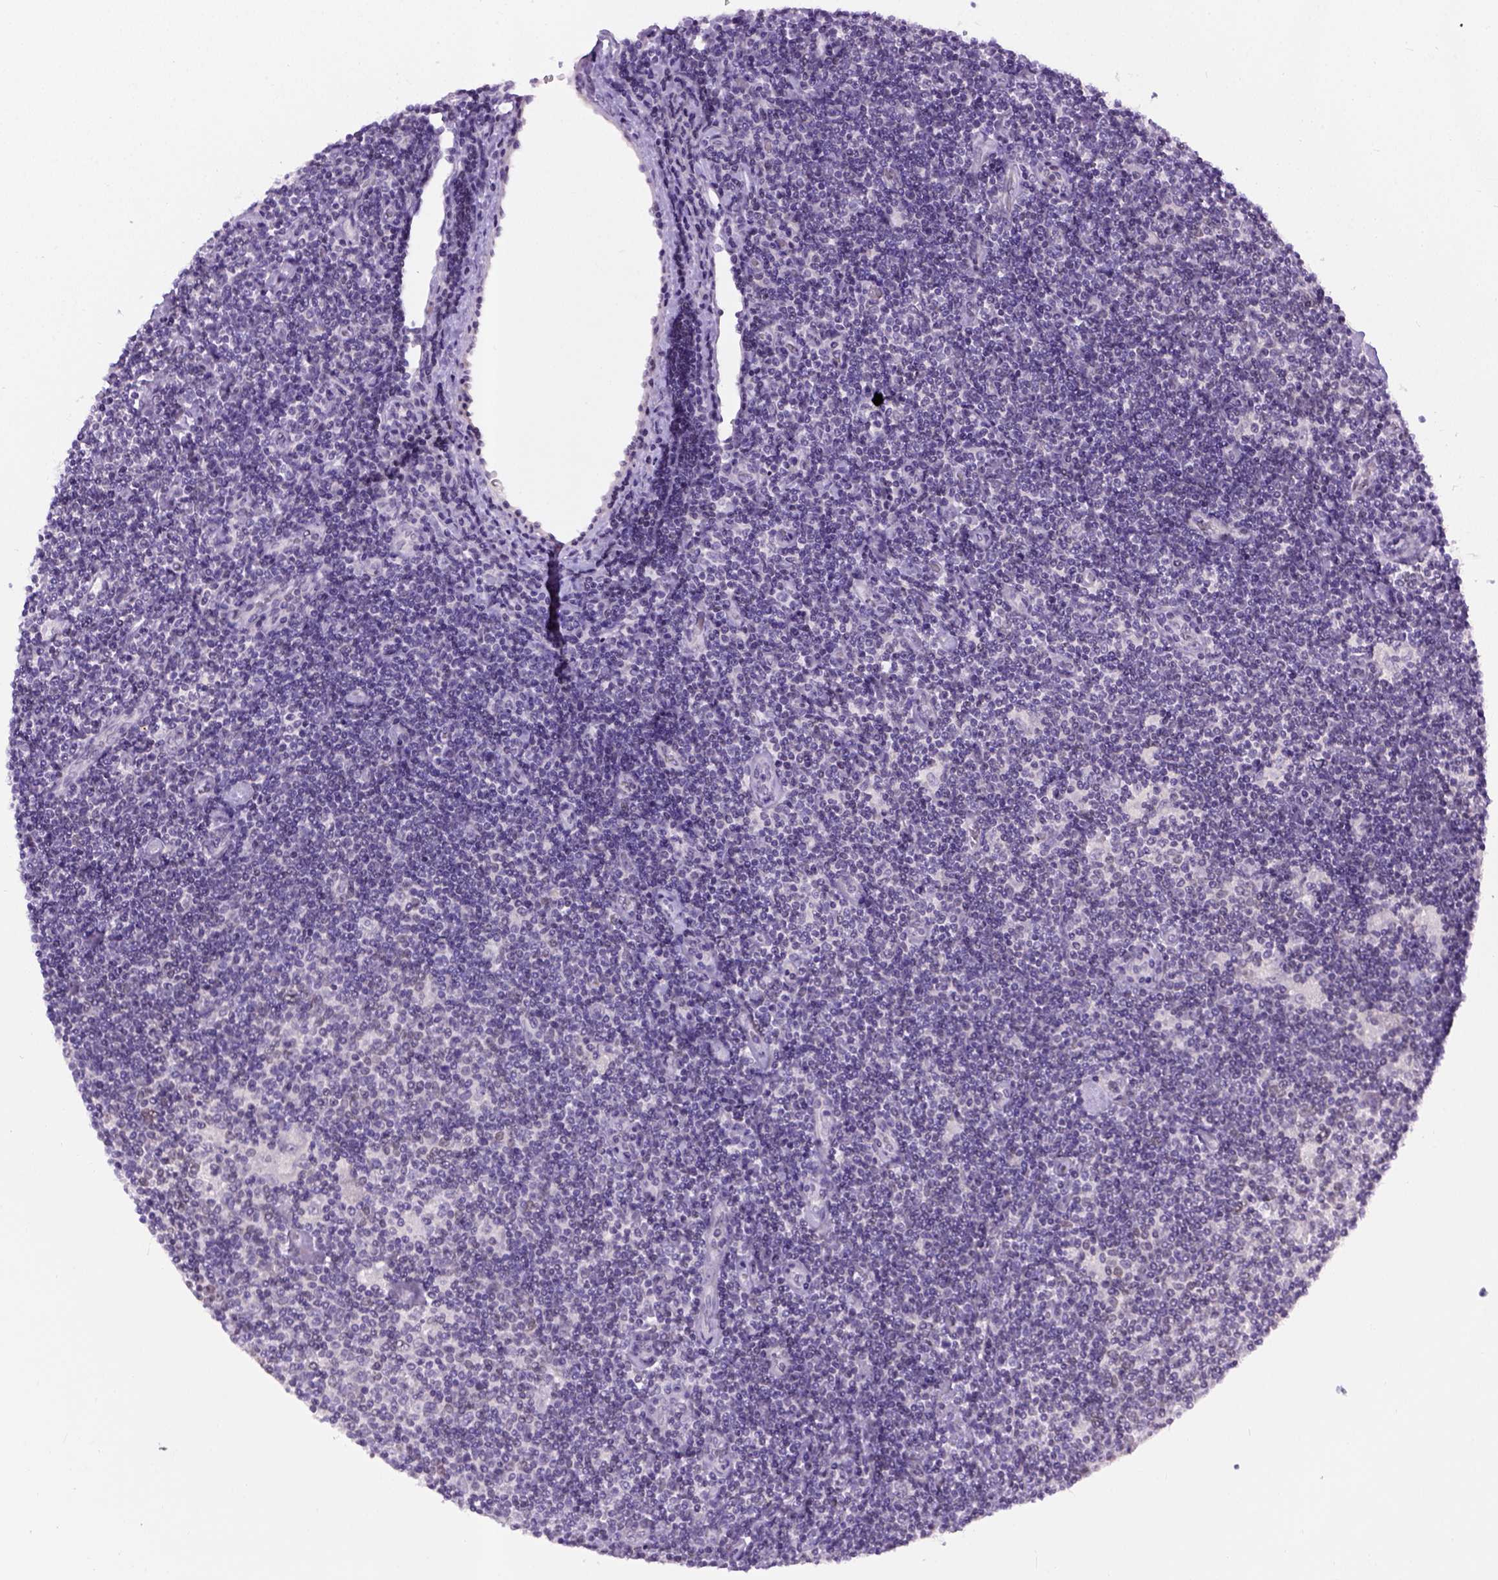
{"staining": {"intensity": "negative", "quantity": "none", "location": "none"}, "tissue": "lymphoma", "cell_type": "Tumor cells", "image_type": "cancer", "snomed": [{"axis": "morphology", "description": "Hodgkin's disease, NOS"}, {"axis": "topography", "description": "Lymph node"}], "caption": "This is a histopathology image of immunohistochemistry staining of lymphoma, which shows no positivity in tumor cells. (Immunohistochemistry (ihc), brightfield microscopy, high magnification).", "gene": "FAM184B", "patient": {"sex": "male", "age": 40}}